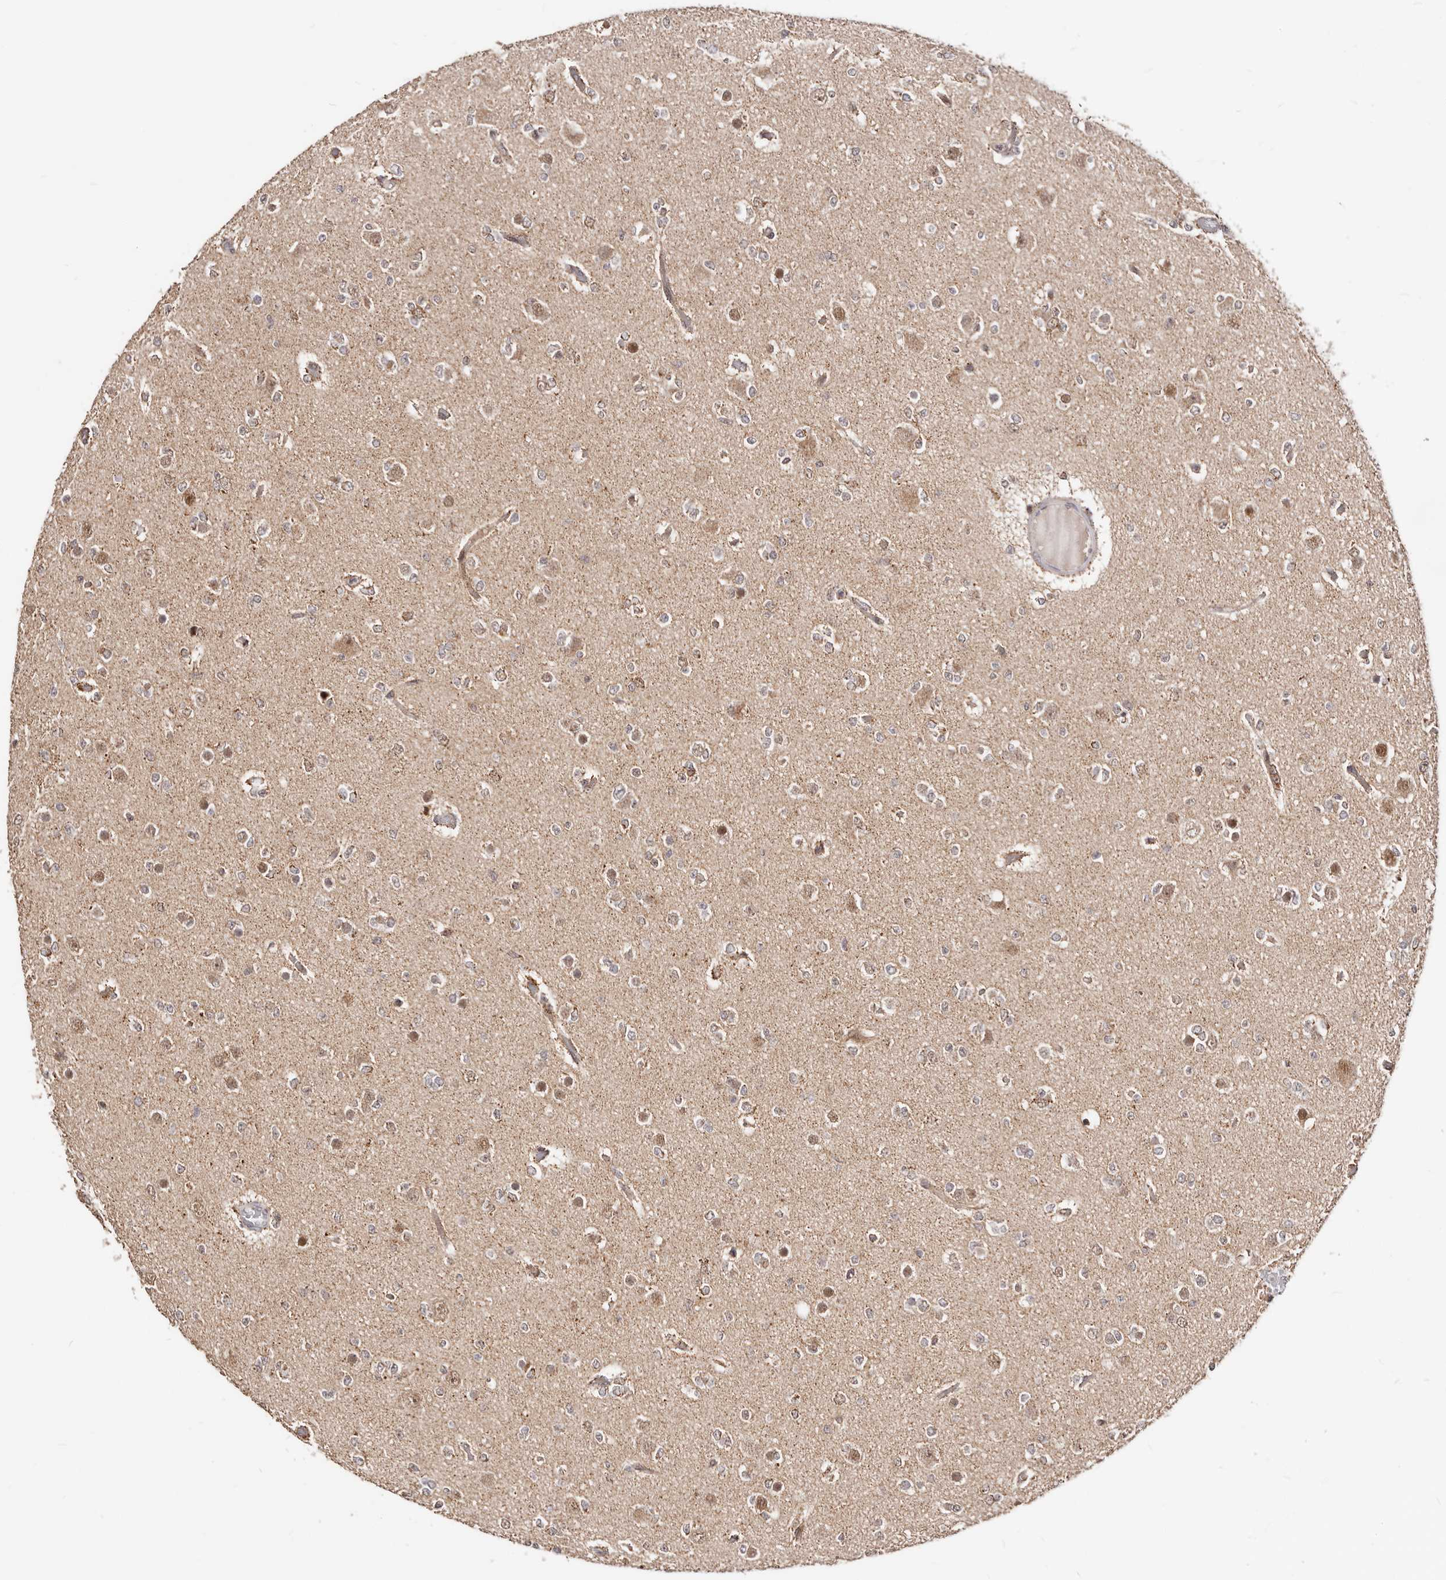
{"staining": {"intensity": "weak", "quantity": "25%-75%", "location": "cytoplasmic/membranous,nuclear"}, "tissue": "glioma", "cell_type": "Tumor cells", "image_type": "cancer", "snomed": [{"axis": "morphology", "description": "Glioma, malignant, Low grade"}, {"axis": "topography", "description": "Brain"}], "caption": "Immunohistochemical staining of malignant low-grade glioma shows low levels of weak cytoplasmic/membranous and nuclear expression in about 25%-75% of tumor cells.", "gene": "SEC14L1", "patient": {"sex": "female", "age": 22}}